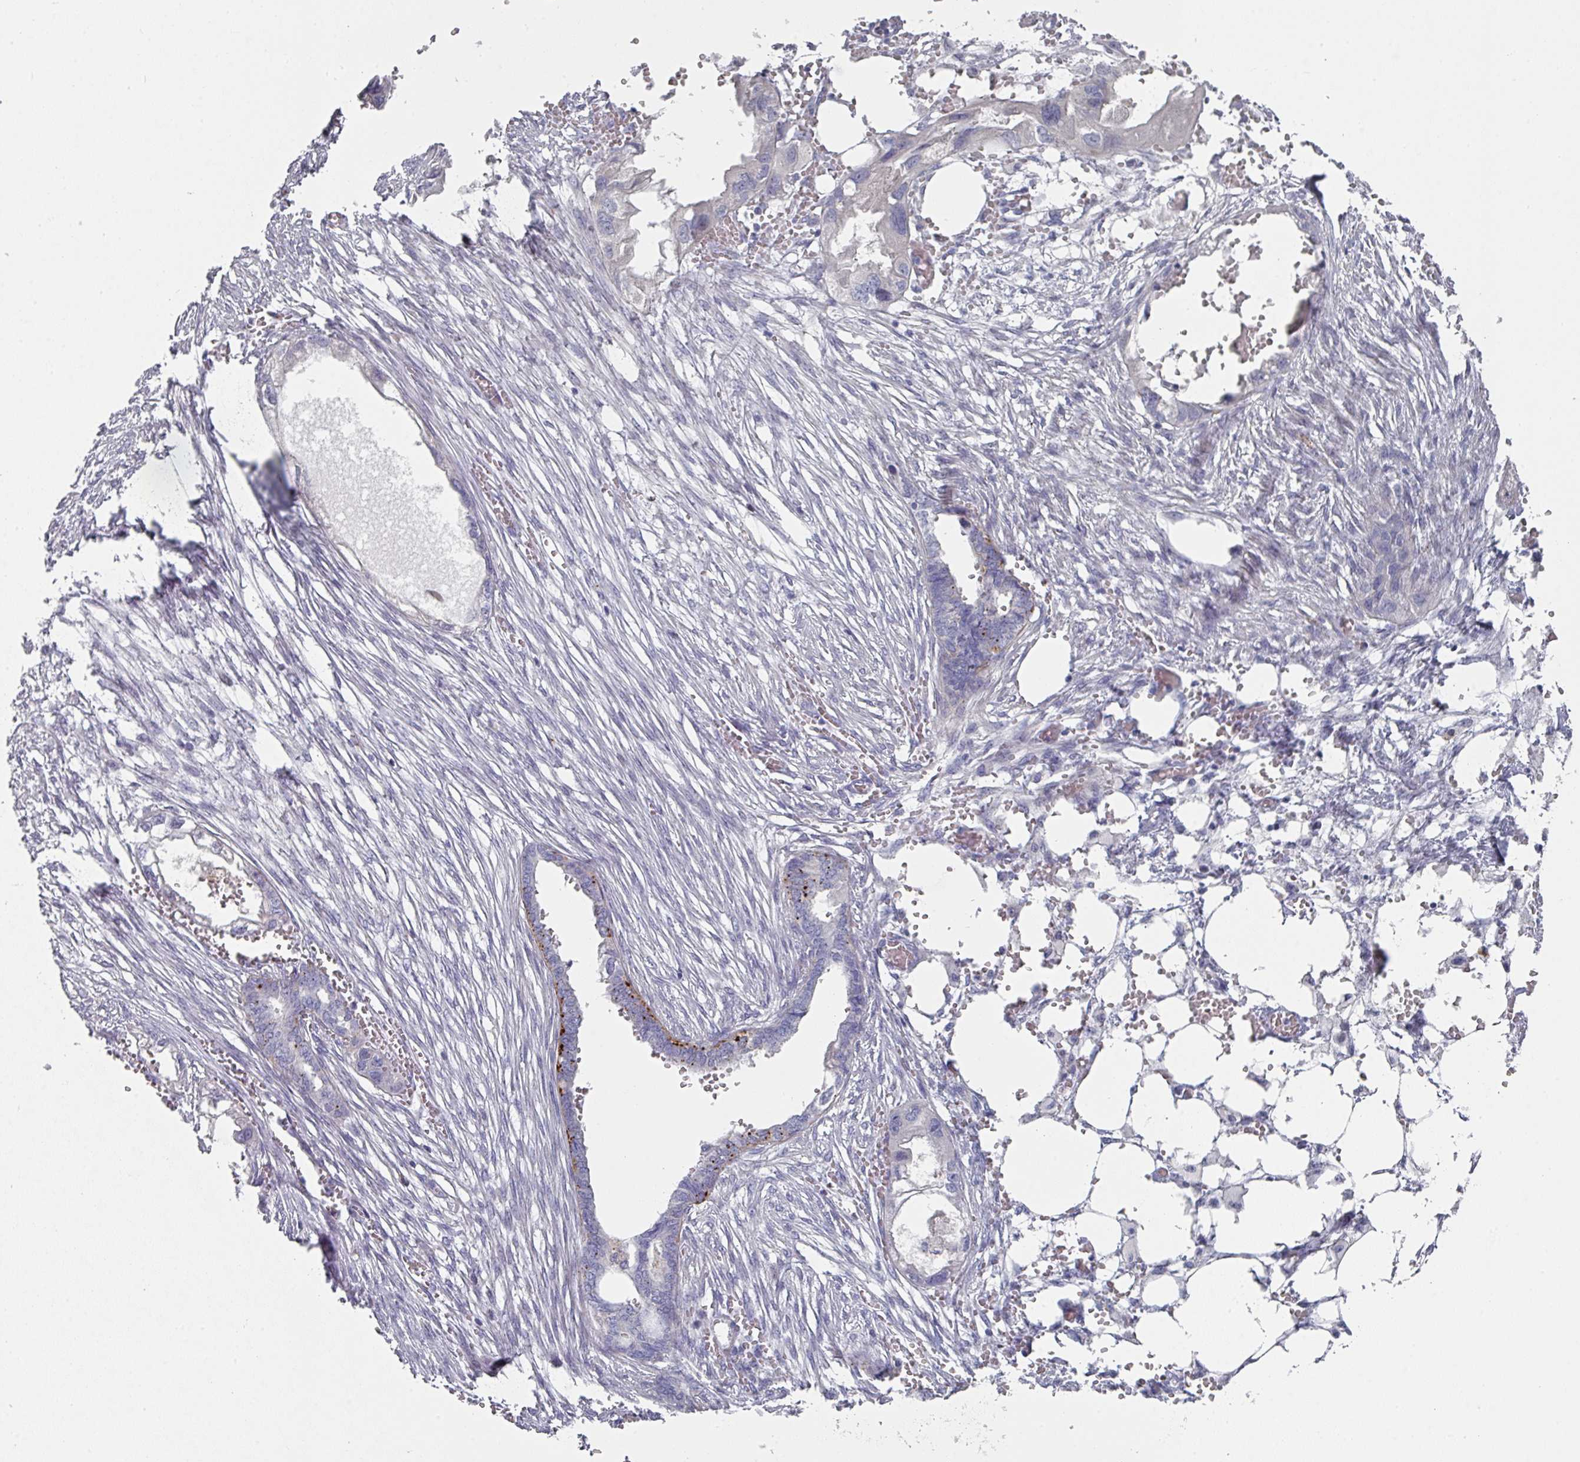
{"staining": {"intensity": "strong", "quantity": "<25%", "location": "cytoplasmic/membranous"}, "tissue": "endometrial cancer", "cell_type": "Tumor cells", "image_type": "cancer", "snomed": [{"axis": "morphology", "description": "Adenocarcinoma, NOS"}, {"axis": "morphology", "description": "Adenocarcinoma, metastatic, NOS"}, {"axis": "topography", "description": "Adipose tissue"}, {"axis": "topography", "description": "Endometrium"}], "caption": "Immunohistochemistry (DAB (3,3'-diaminobenzidine)) staining of endometrial cancer (metastatic adenocarcinoma) shows strong cytoplasmic/membranous protein expression in about <25% of tumor cells.", "gene": "NT5C1A", "patient": {"sex": "female", "age": 67}}